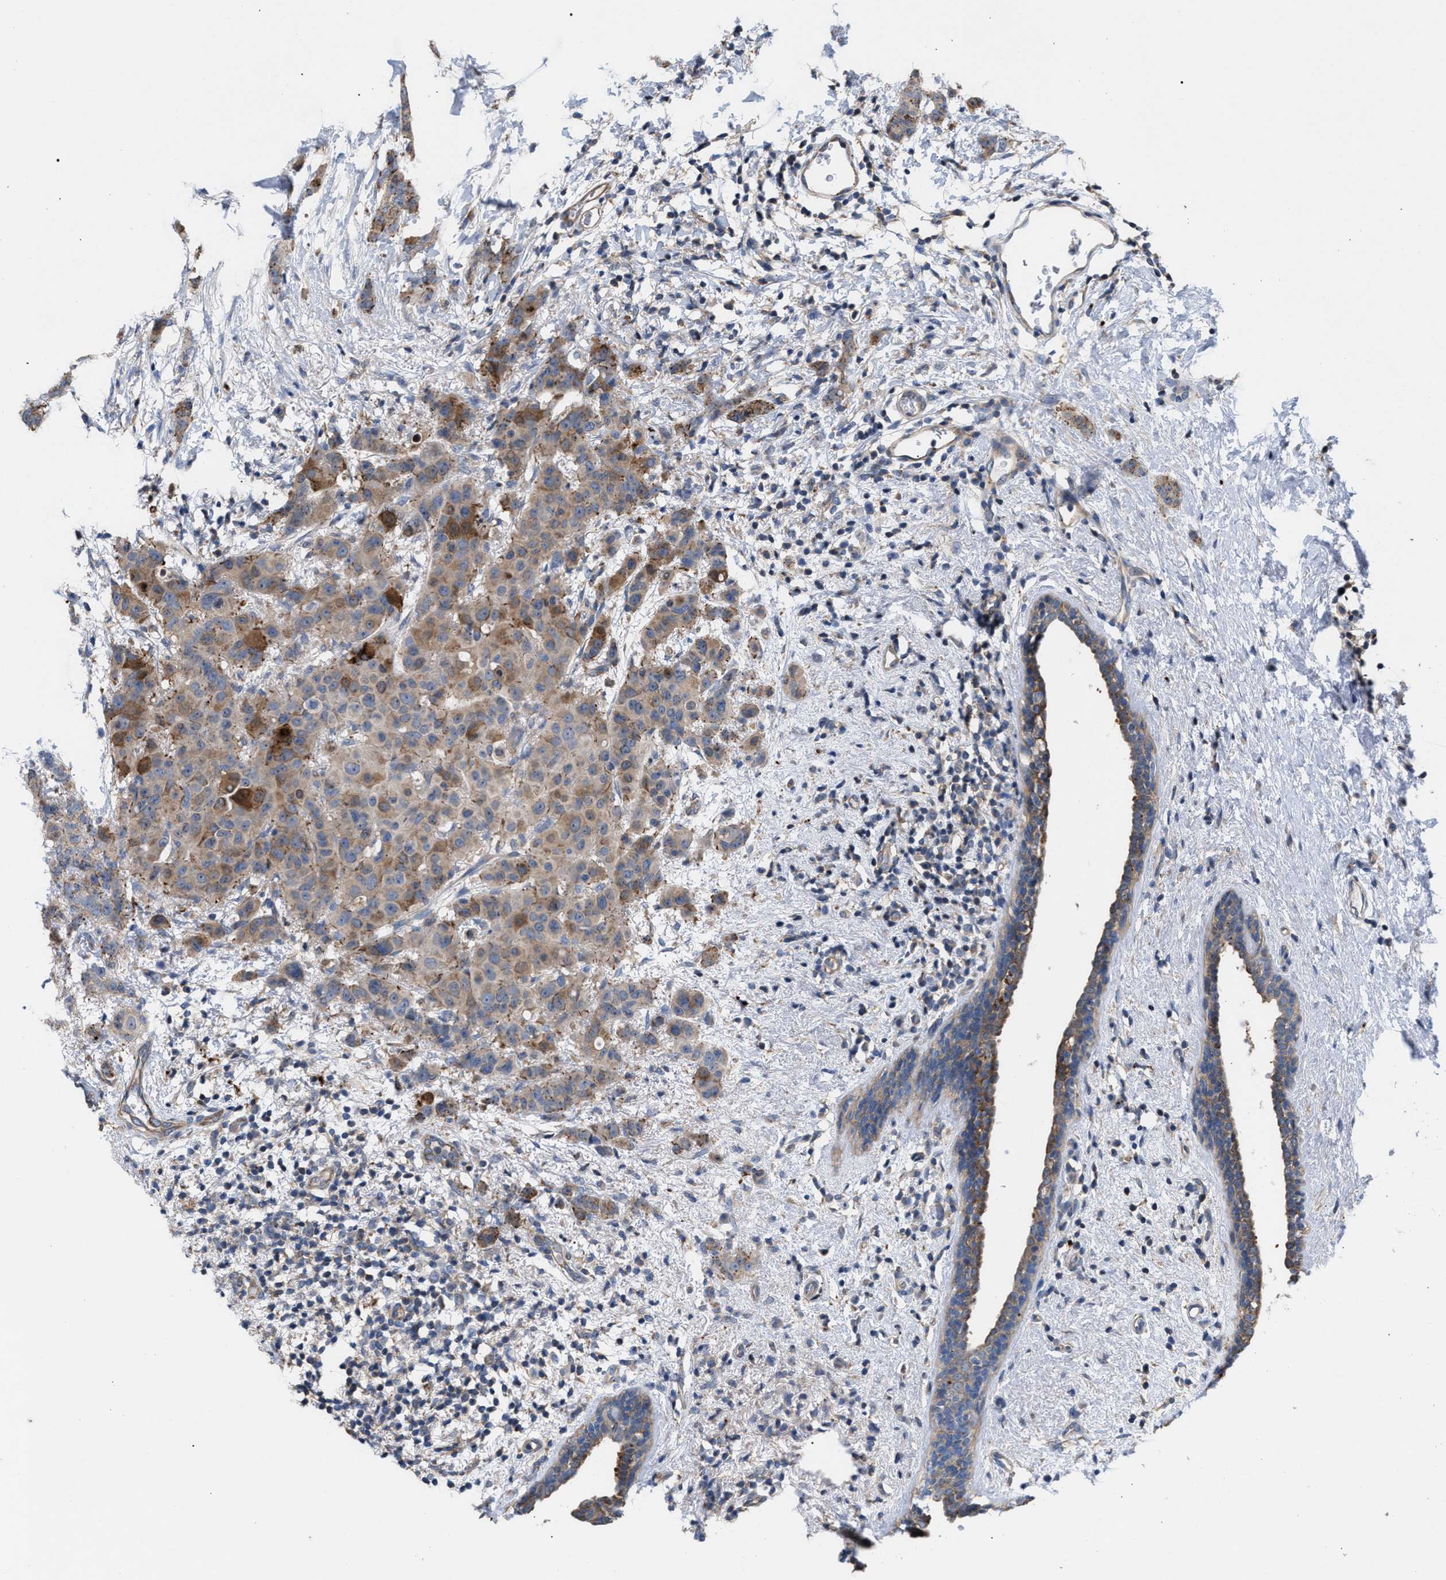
{"staining": {"intensity": "moderate", "quantity": "25%-75%", "location": "cytoplasmic/membranous"}, "tissue": "breast cancer", "cell_type": "Tumor cells", "image_type": "cancer", "snomed": [{"axis": "morphology", "description": "Normal tissue, NOS"}, {"axis": "morphology", "description": "Duct carcinoma"}, {"axis": "topography", "description": "Breast"}], "caption": "Immunohistochemical staining of infiltrating ductal carcinoma (breast) exhibits moderate cytoplasmic/membranous protein expression in approximately 25%-75% of tumor cells. (Brightfield microscopy of DAB IHC at high magnification).", "gene": "MBTD1", "patient": {"sex": "female", "age": 40}}